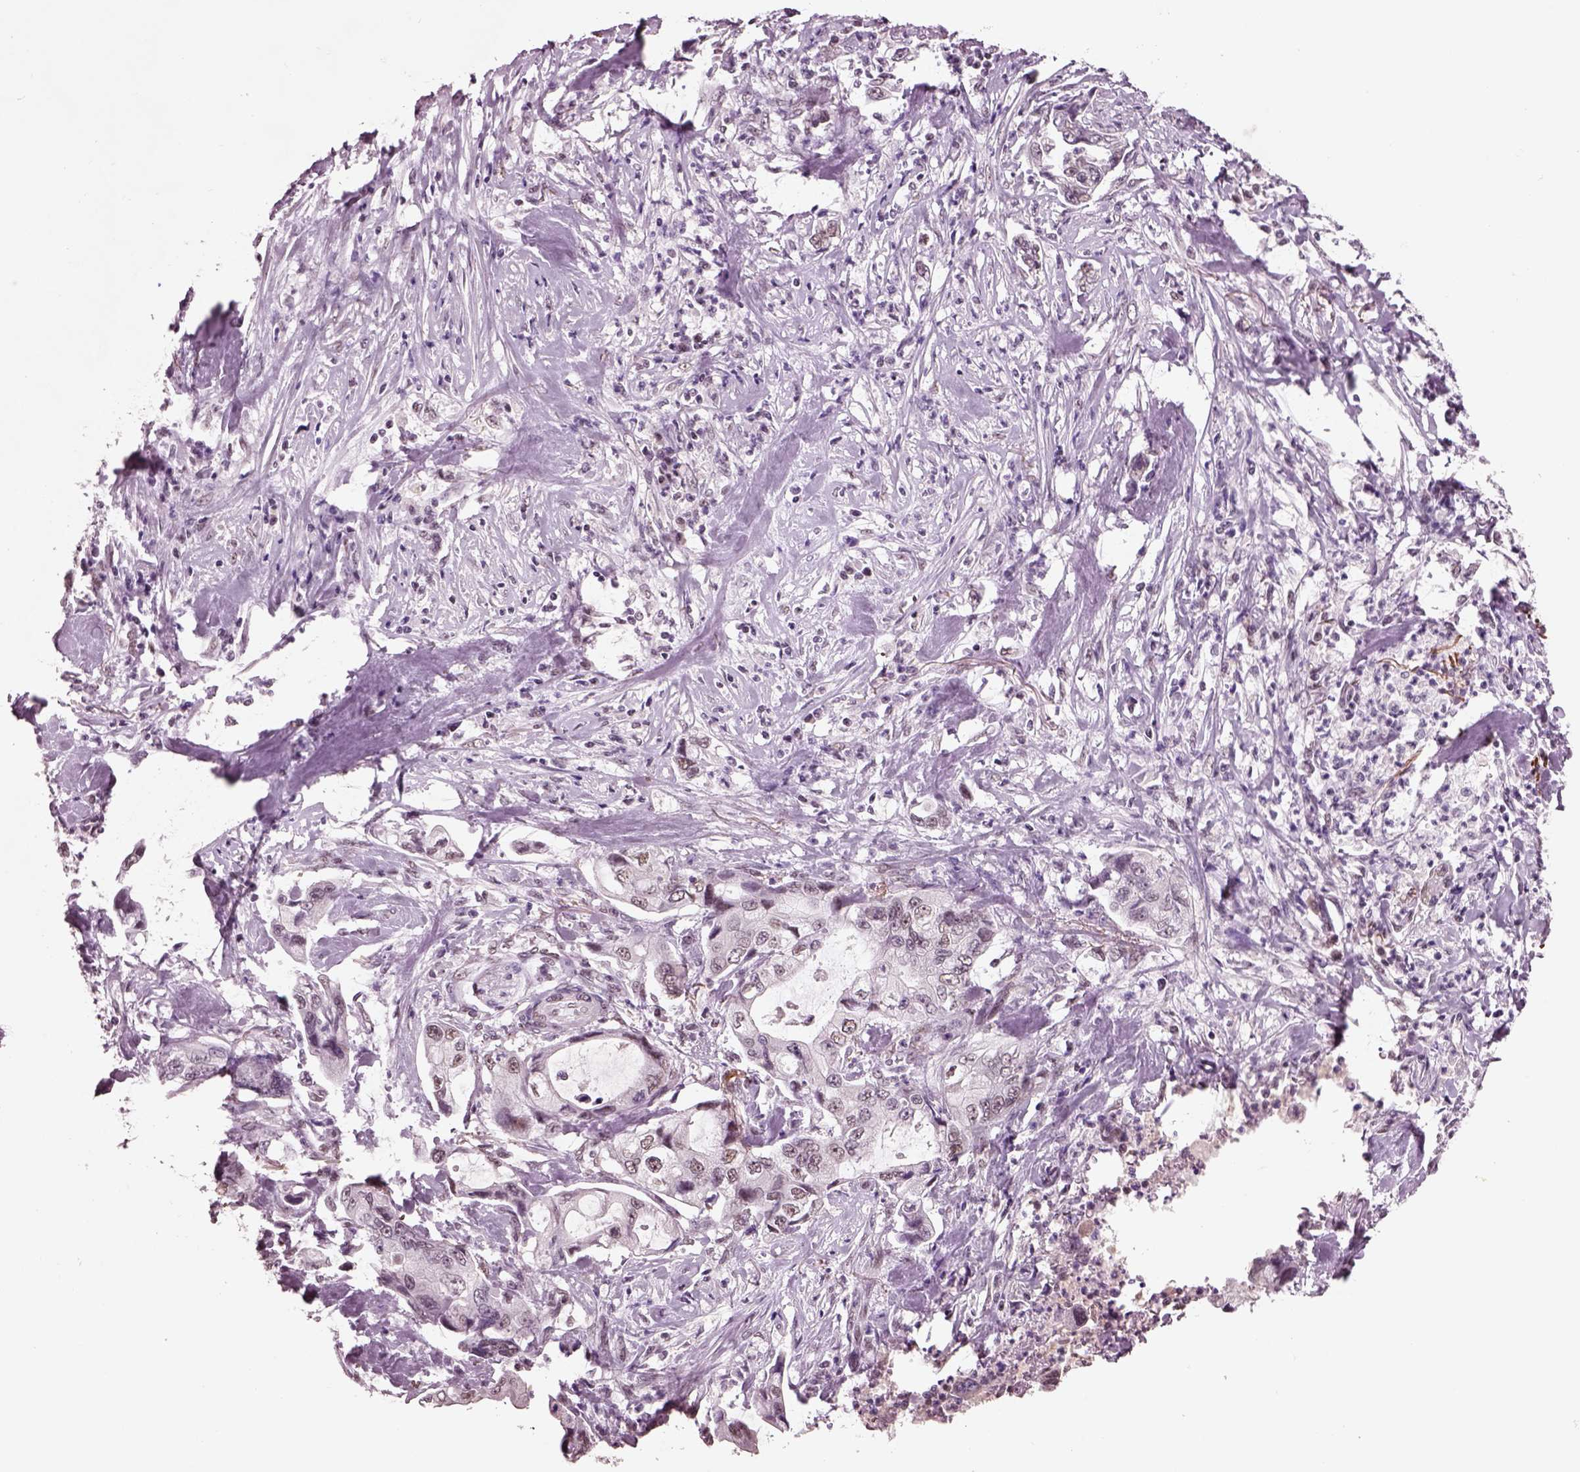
{"staining": {"intensity": "negative", "quantity": "none", "location": "none"}, "tissue": "stomach cancer", "cell_type": "Tumor cells", "image_type": "cancer", "snomed": [{"axis": "morphology", "description": "Adenocarcinoma, NOS"}, {"axis": "topography", "description": "Pancreas"}, {"axis": "topography", "description": "Stomach, upper"}], "caption": "Immunohistochemical staining of human stomach adenocarcinoma shows no significant staining in tumor cells. (DAB (3,3'-diaminobenzidine) immunohistochemistry (IHC) visualized using brightfield microscopy, high magnification).", "gene": "SEPHS1", "patient": {"sex": "male", "age": 77}}